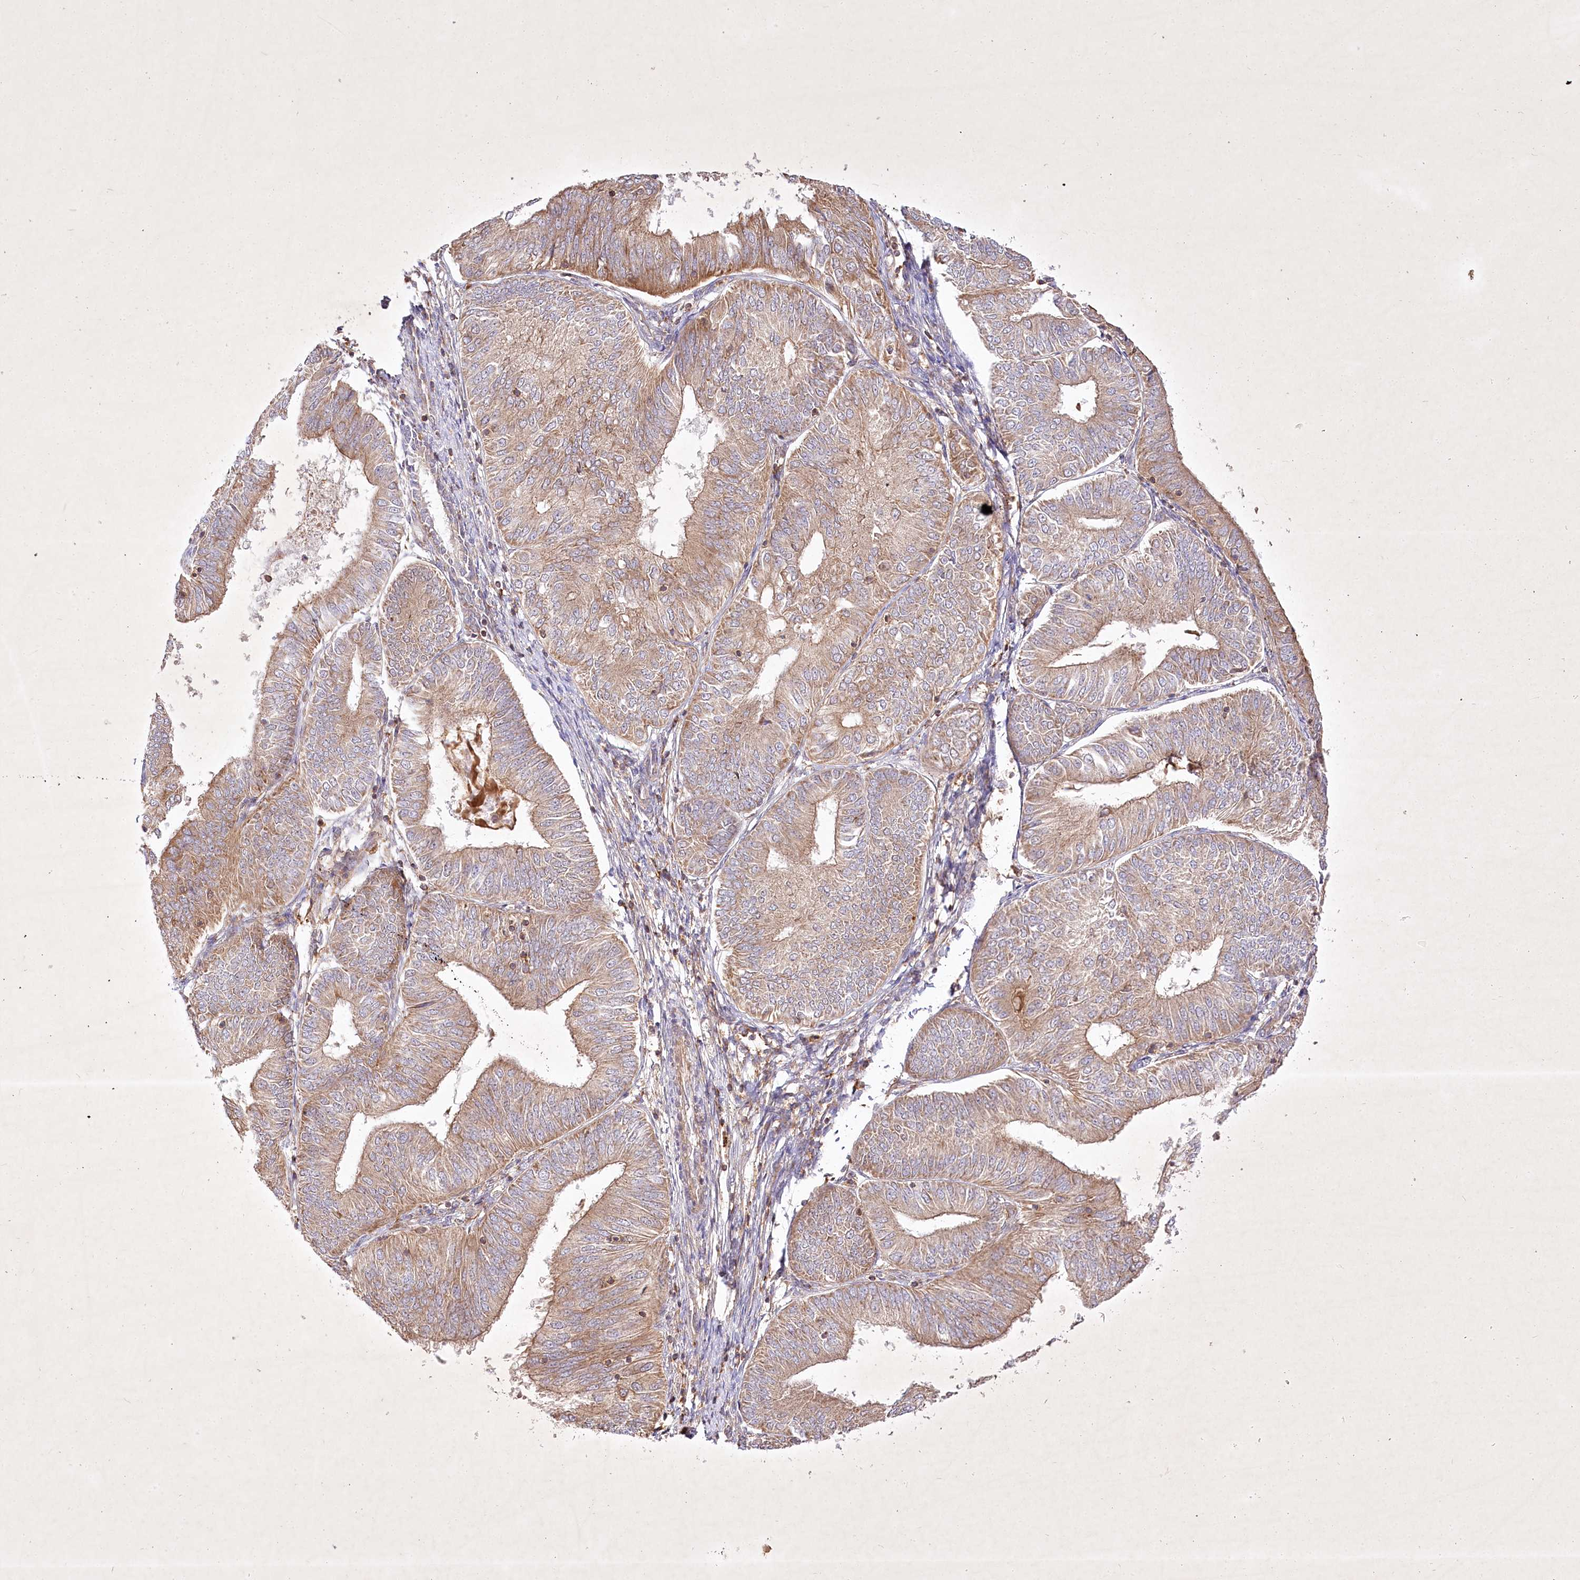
{"staining": {"intensity": "moderate", "quantity": ">75%", "location": "cytoplasmic/membranous"}, "tissue": "endometrial cancer", "cell_type": "Tumor cells", "image_type": "cancer", "snomed": [{"axis": "morphology", "description": "Adenocarcinoma, NOS"}, {"axis": "topography", "description": "Endometrium"}], "caption": "A medium amount of moderate cytoplasmic/membranous positivity is appreciated in about >75% of tumor cells in endometrial adenocarcinoma tissue.", "gene": "OPA1", "patient": {"sex": "female", "age": 58}}